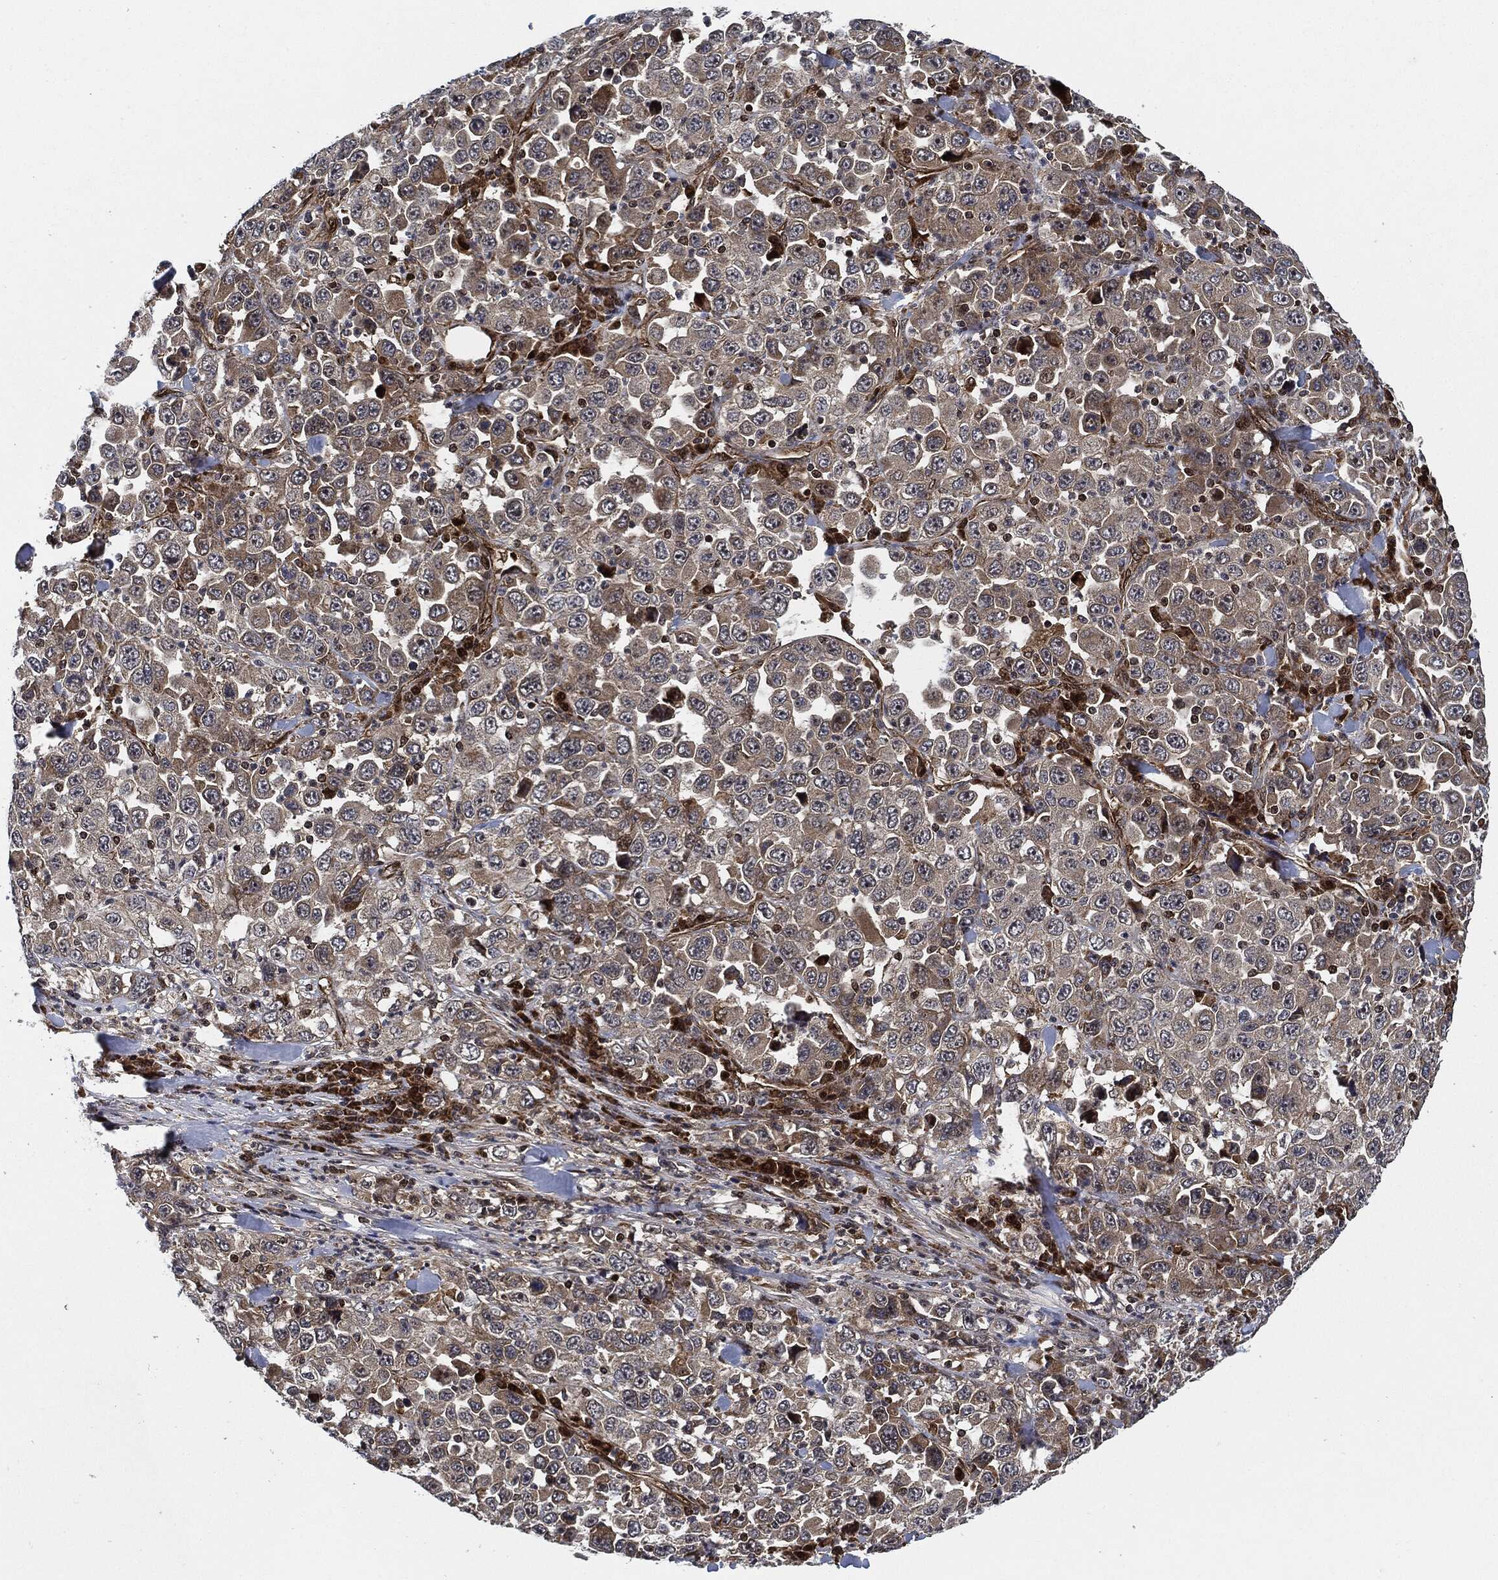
{"staining": {"intensity": "weak", "quantity": "<25%", "location": "cytoplasmic/membranous"}, "tissue": "stomach cancer", "cell_type": "Tumor cells", "image_type": "cancer", "snomed": [{"axis": "morphology", "description": "Normal tissue, NOS"}, {"axis": "morphology", "description": "Adenocarcinoma, NOS"}, {"axis": "topography", "description": "Stomach, upper"}, {"axis": "topography", "description": "Stomach"}], "caption": "Image shows no protein positivity in tumor cells of stomach cancer (adenocarcinoma) tissue.", "gene": "RNASEL", "patient": {"sex": "male", "age": 59}}